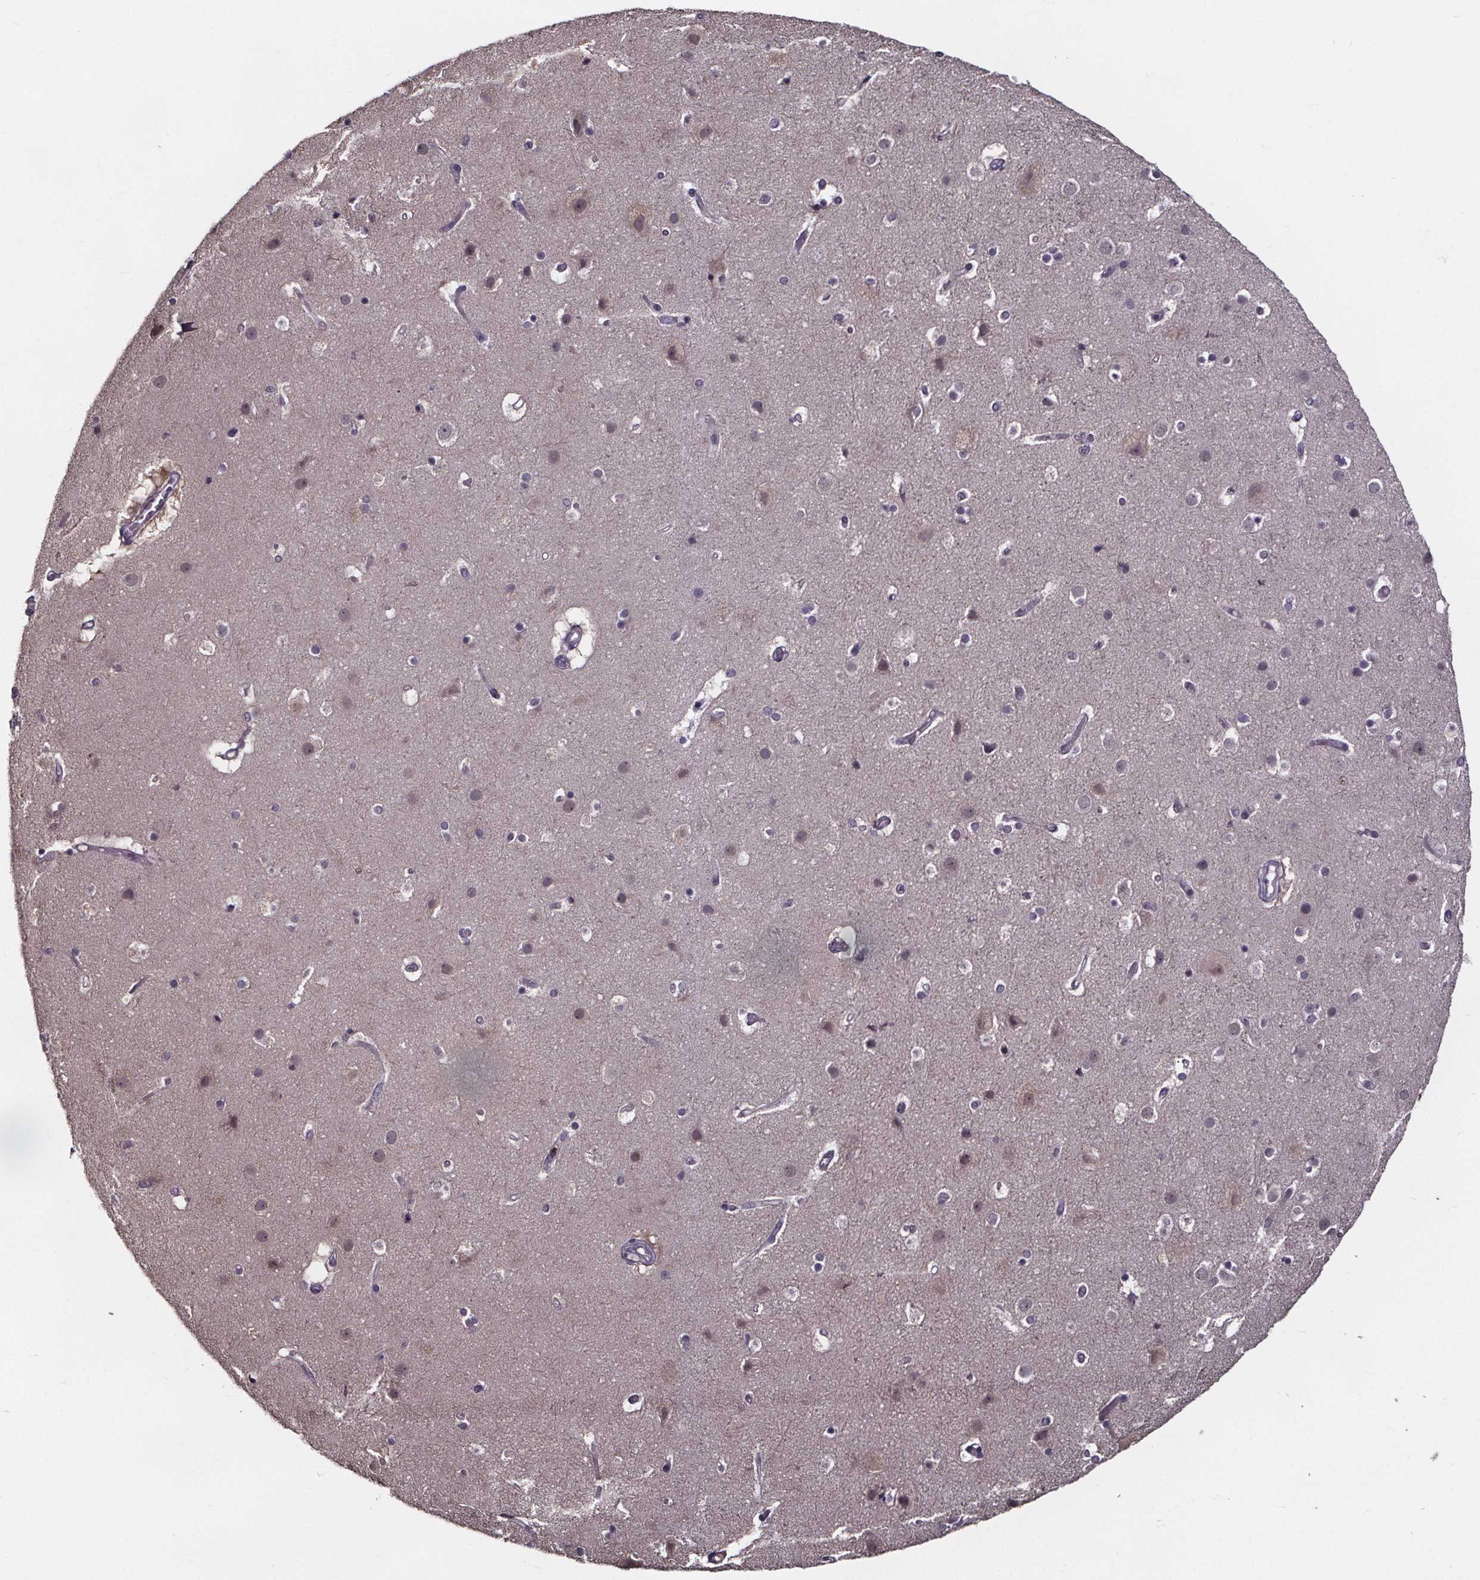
{"staining": {"intensity": "negative", "quantity": "none", "location": "none"}, "tissue": "cerebral cortex", "cell_type": "Endothelial cells", "image_type": "normal", "snomed": [{"axis": "morphology", "description": "Normal tissue, NOS"}, {"axis": "topography", "description": "Cerebral cortex"}], "caption": "Immunohistochemistry histopathology image of unremarkable human cerebral cortex stained for a protein (brown), which exhibits no staining in endothelial cells. Brightfield microscopy of immunohistochemistry stained with DAB (3,3'-diaminobenzidine) (brown) and hematoxylin (blue), captured at high magnification.", "gene": "SMIM1", "patient": {"sex": "female", "age": 52}}